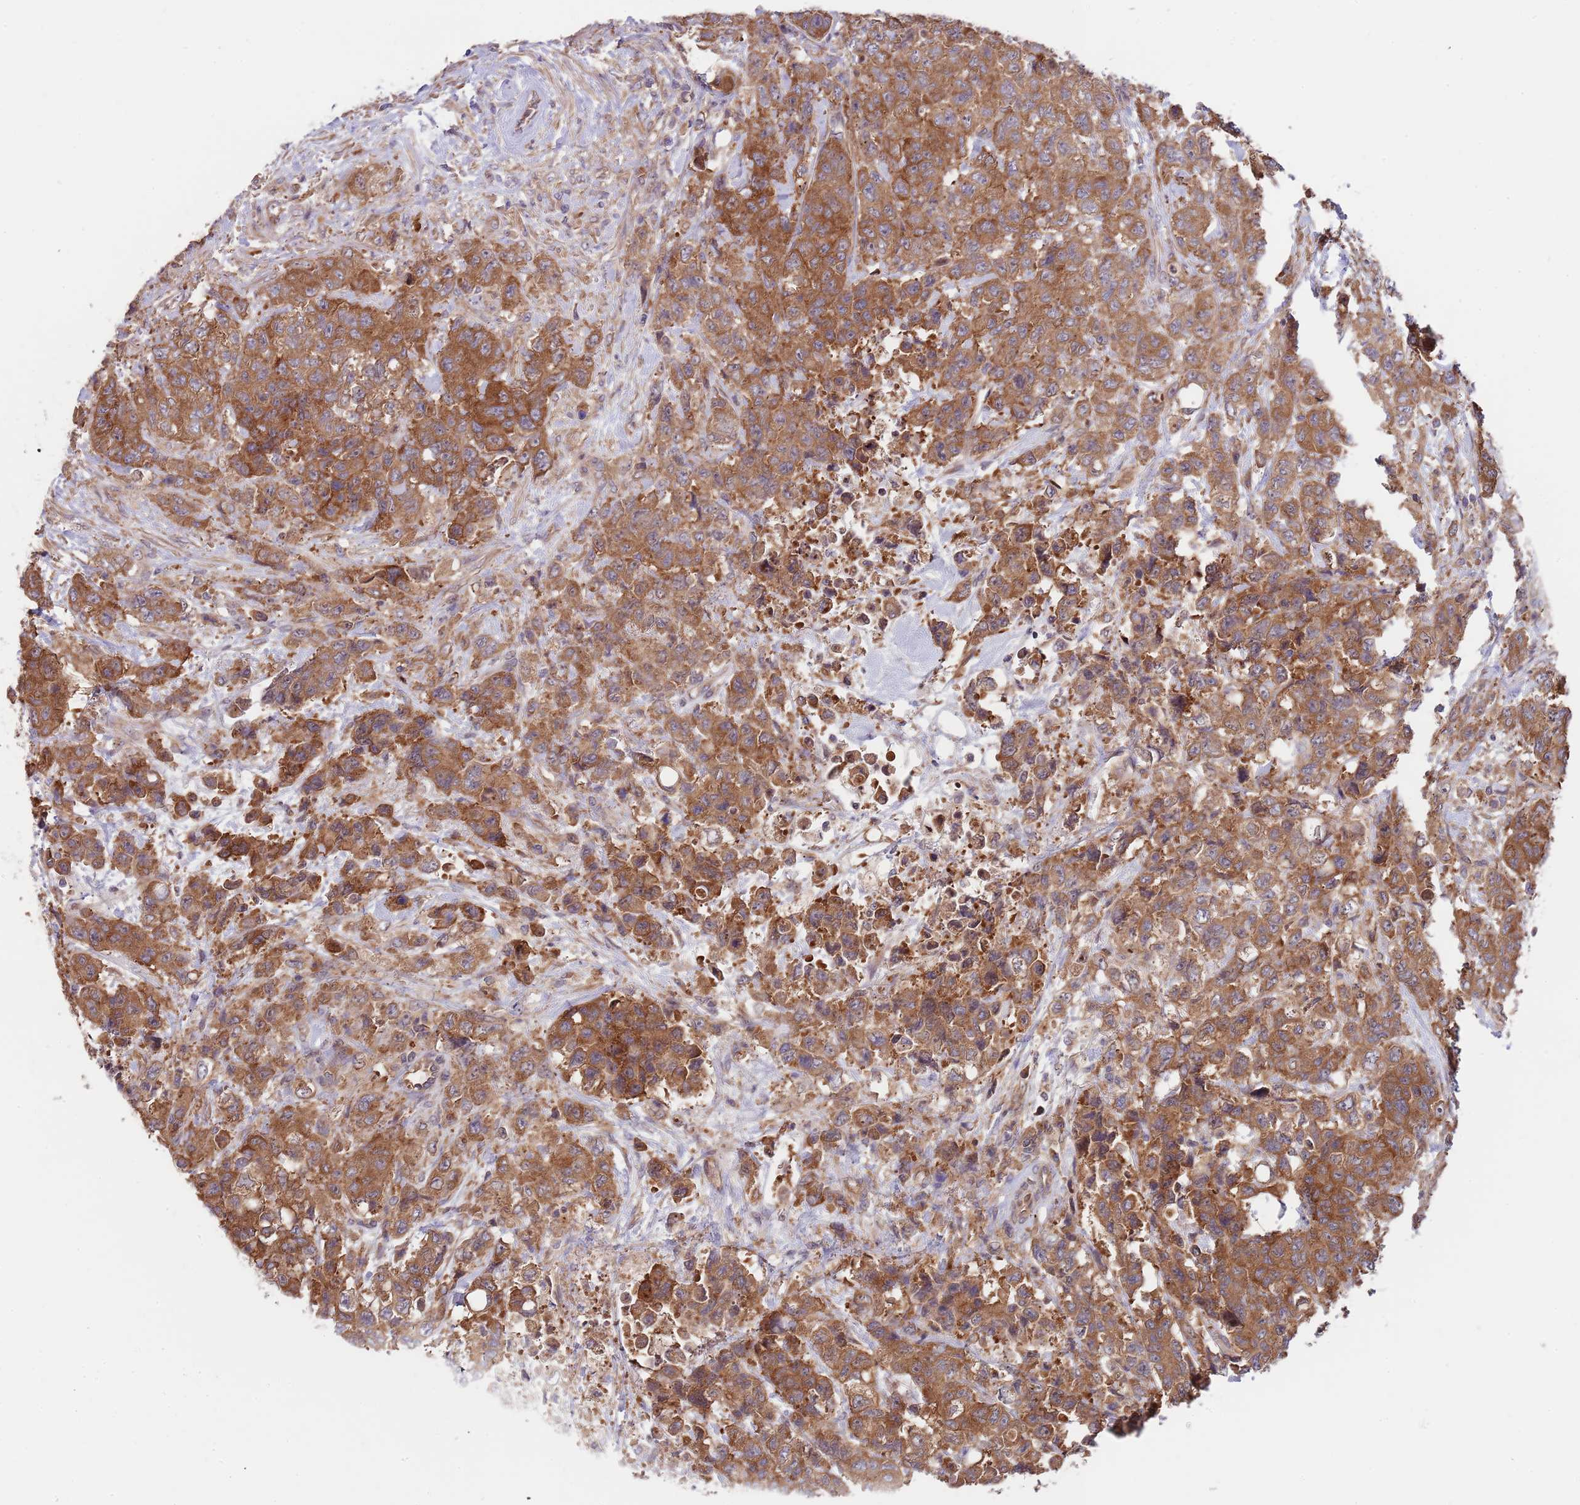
{"staining": {"intensity": "strong", "quantity": ">75%", "location": "cytoplasmic/membranous"}, "tissue": "urothelial cancer", "cell_type": "Tumor cells", "image_type": "cancer", "snomed": [{"axis": "morphology", "description": "Urothelial carcinoma, High grade"}, {"axis": "topography", "description": "Urinary bladder"}], "caption": "Human urothelial carcinoma (high-grade) stained with a protein marker exhibits strong staining in tumor cells.", "gene": "EIF3F", "patient": {"sex": "female", "age": 78}}